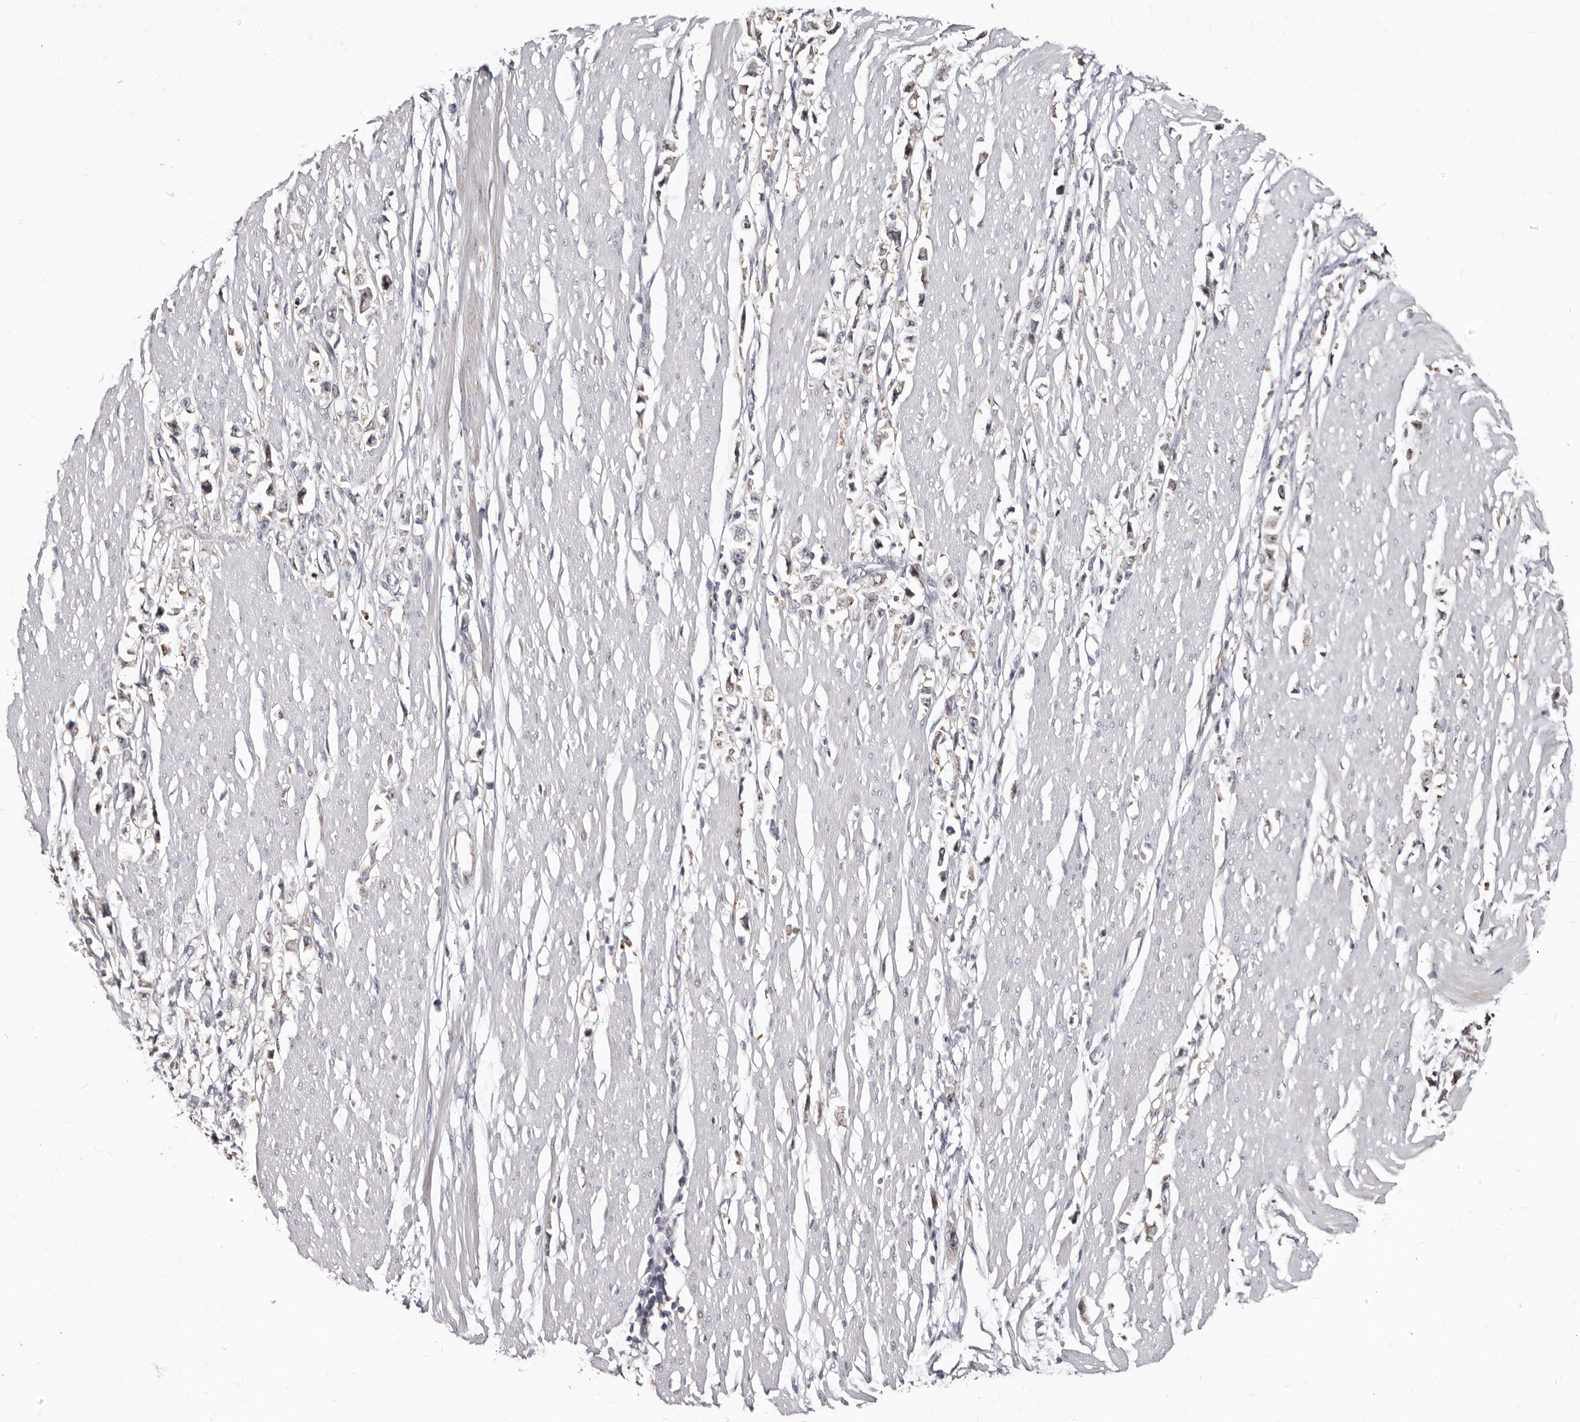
{"staining": {"intensity": "negative", "quantity": "none", "location": "none"}, "tissue": "stomach cancer", "cell_type": "Tumor cells", "image_type": "cancer", "snomed": [{"axis": "morphology", "description": "Adenocarcinoma, NOS"}, {"axis": "topography", "description": "Stomach"}], "caption": "Immunohistochemical staining of human stomach cancer shows no significant expression in tumor cells. (DAB IHC with hematoxylin counter stain).", "gene": "PTAFR", "patient": {"sex": "female", "age": 59}}